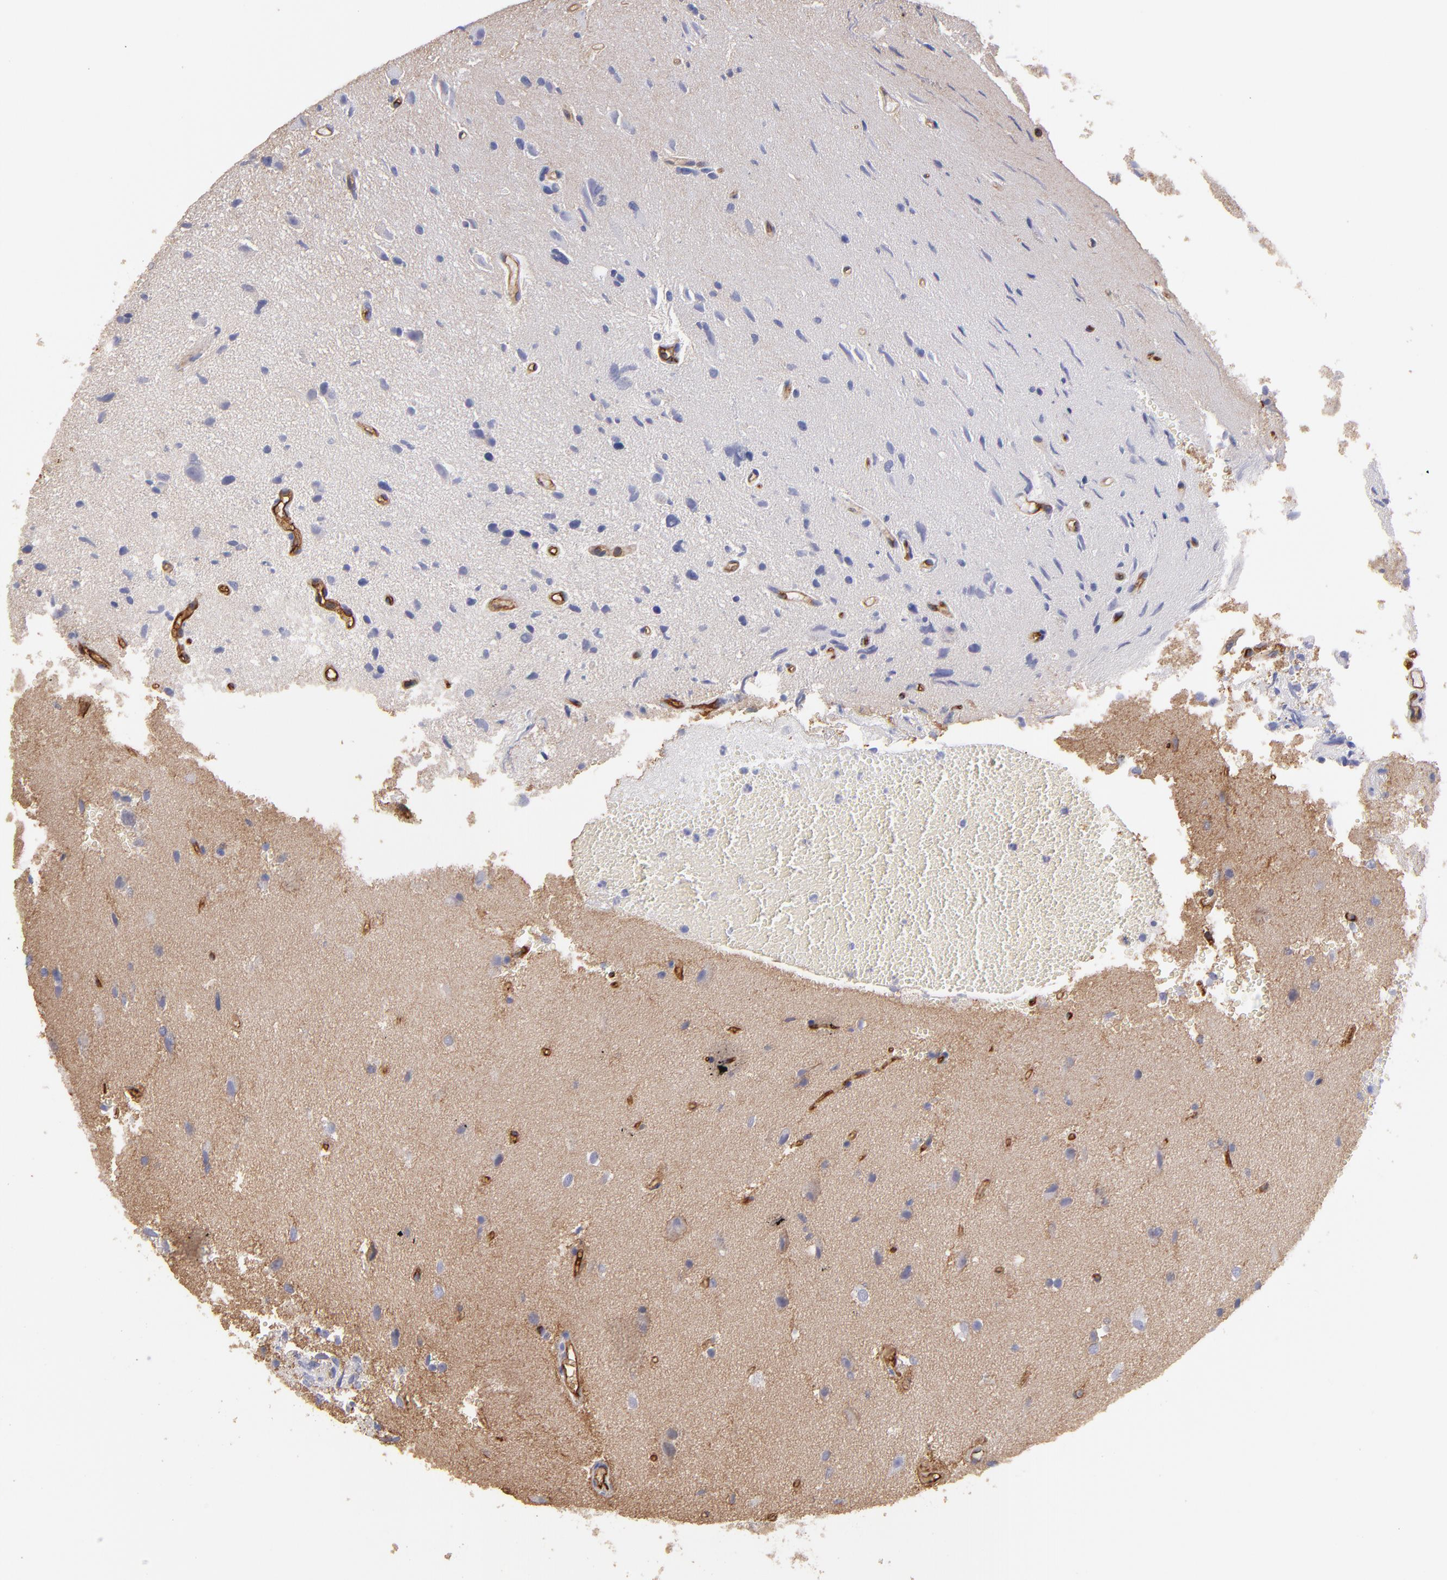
{"staining": {"intensity": "negative", "quantity": "none", "location": "none"}, "tissue": "glioma", "cell_type": "Tumor cells", "image_type": "cancer", "snomed": [{"axis": "morphology", "description": "Normal tissue, NOS"}, {"axis": "morphology", "description": "Glioma, malignant, High grade"}, {"axis": "topography", "description": "Cerebral cortex"}], "caption": "An image of human glioma is negative for staining in tumor cells.", "gene": "ABCB1", "patient": {"sex": "male", "age": 75}}